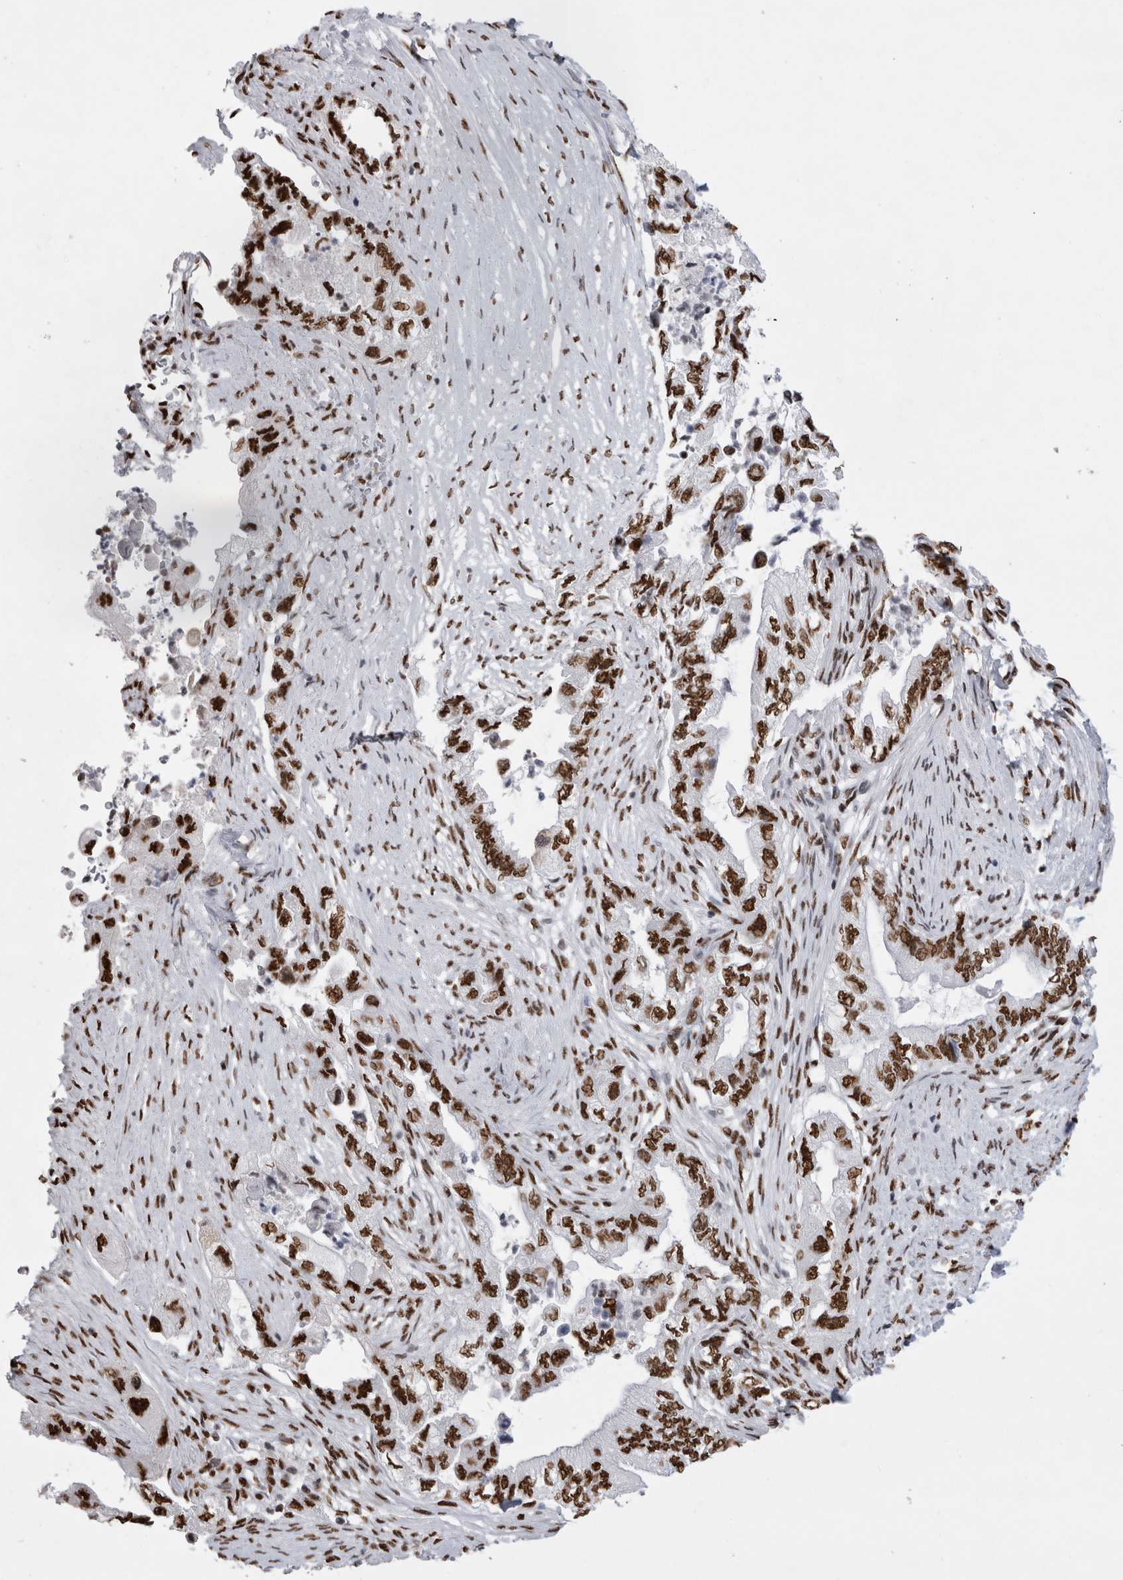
{"staining": {"intensity": "strong", "quantity": ">75%", "location": "nuclear"}, "tissue": "pancreatic cancer", "cell_type": "Tumor cells", "image_type": "cancer", "snomed": [{"axis": "morphology", "description": "Adenocarcinoma, NOS"}, {"axis": "topography", "description": "Pancreas"}], "caption": "An image showing strong nuclear staining in approximately >75% of tumor cells in pancreatic cancer (adenocarcinoma), as visualized by brown immunohistochemical staining.", "gene": "ALPK3", "patient": {"sex": "female", "age": 73}}